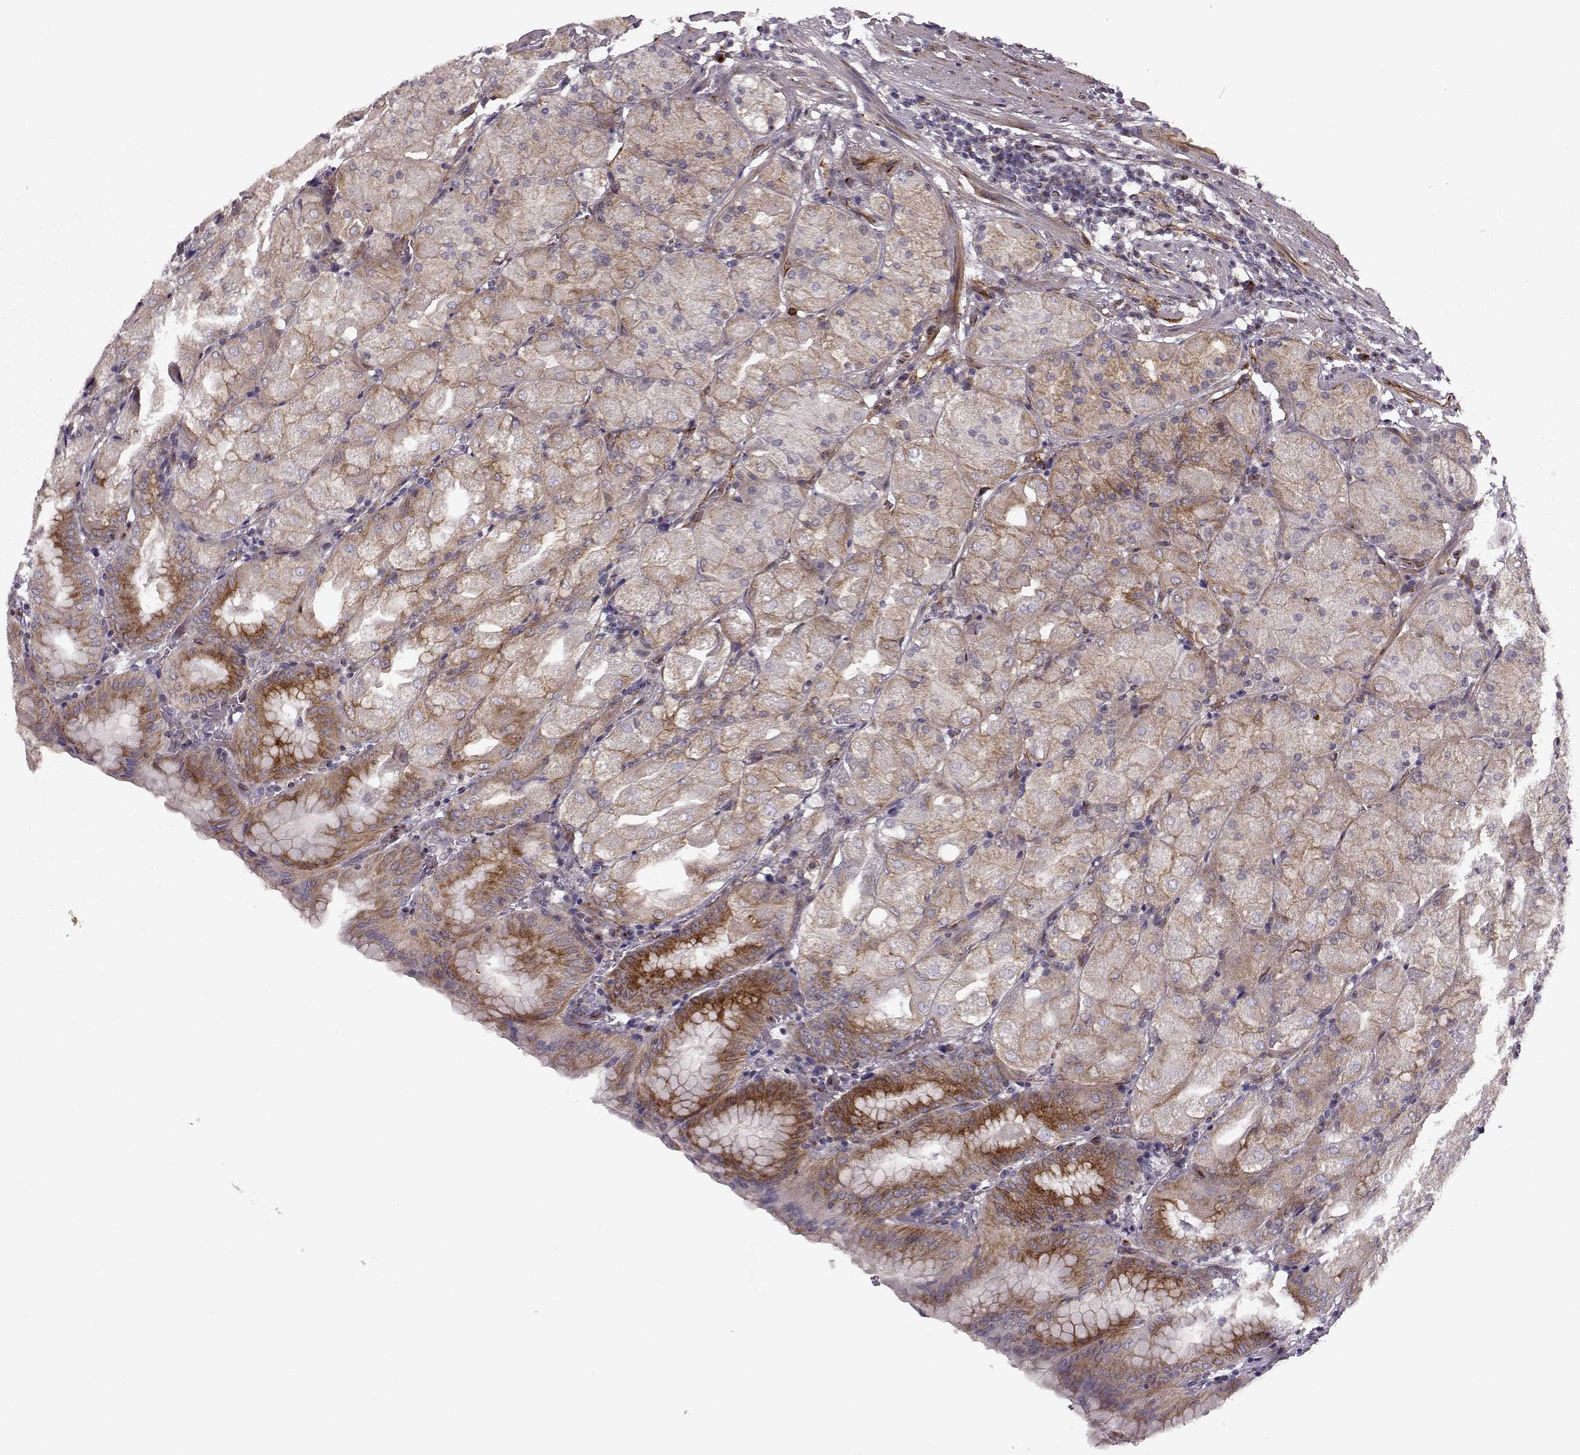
{"staining": {"intensity": "moderate", "quantity": "<25%", "location": "cytoplasmic/membranous"}, "tissue": "stomach", "cell_type": "Glandular cells", "image_type": "normal", "snomed": [{"axis": "morphology", "description": "Normal tissue, NOS"}, {"axis": "topography", "description": "Stomach, upper"}, {"axis": "topography", "description": "Stomach"}, {"axis": "topography", "description": "Stomach, lower"}], "caption": "Immunohistochemical staining of normal stomach shows low levels of moderate cytoplasmic/membranous positivity in approximately <25% of glandular cells.", "gene": "MTR", "patient": {"sex": "male", "age": 62}}